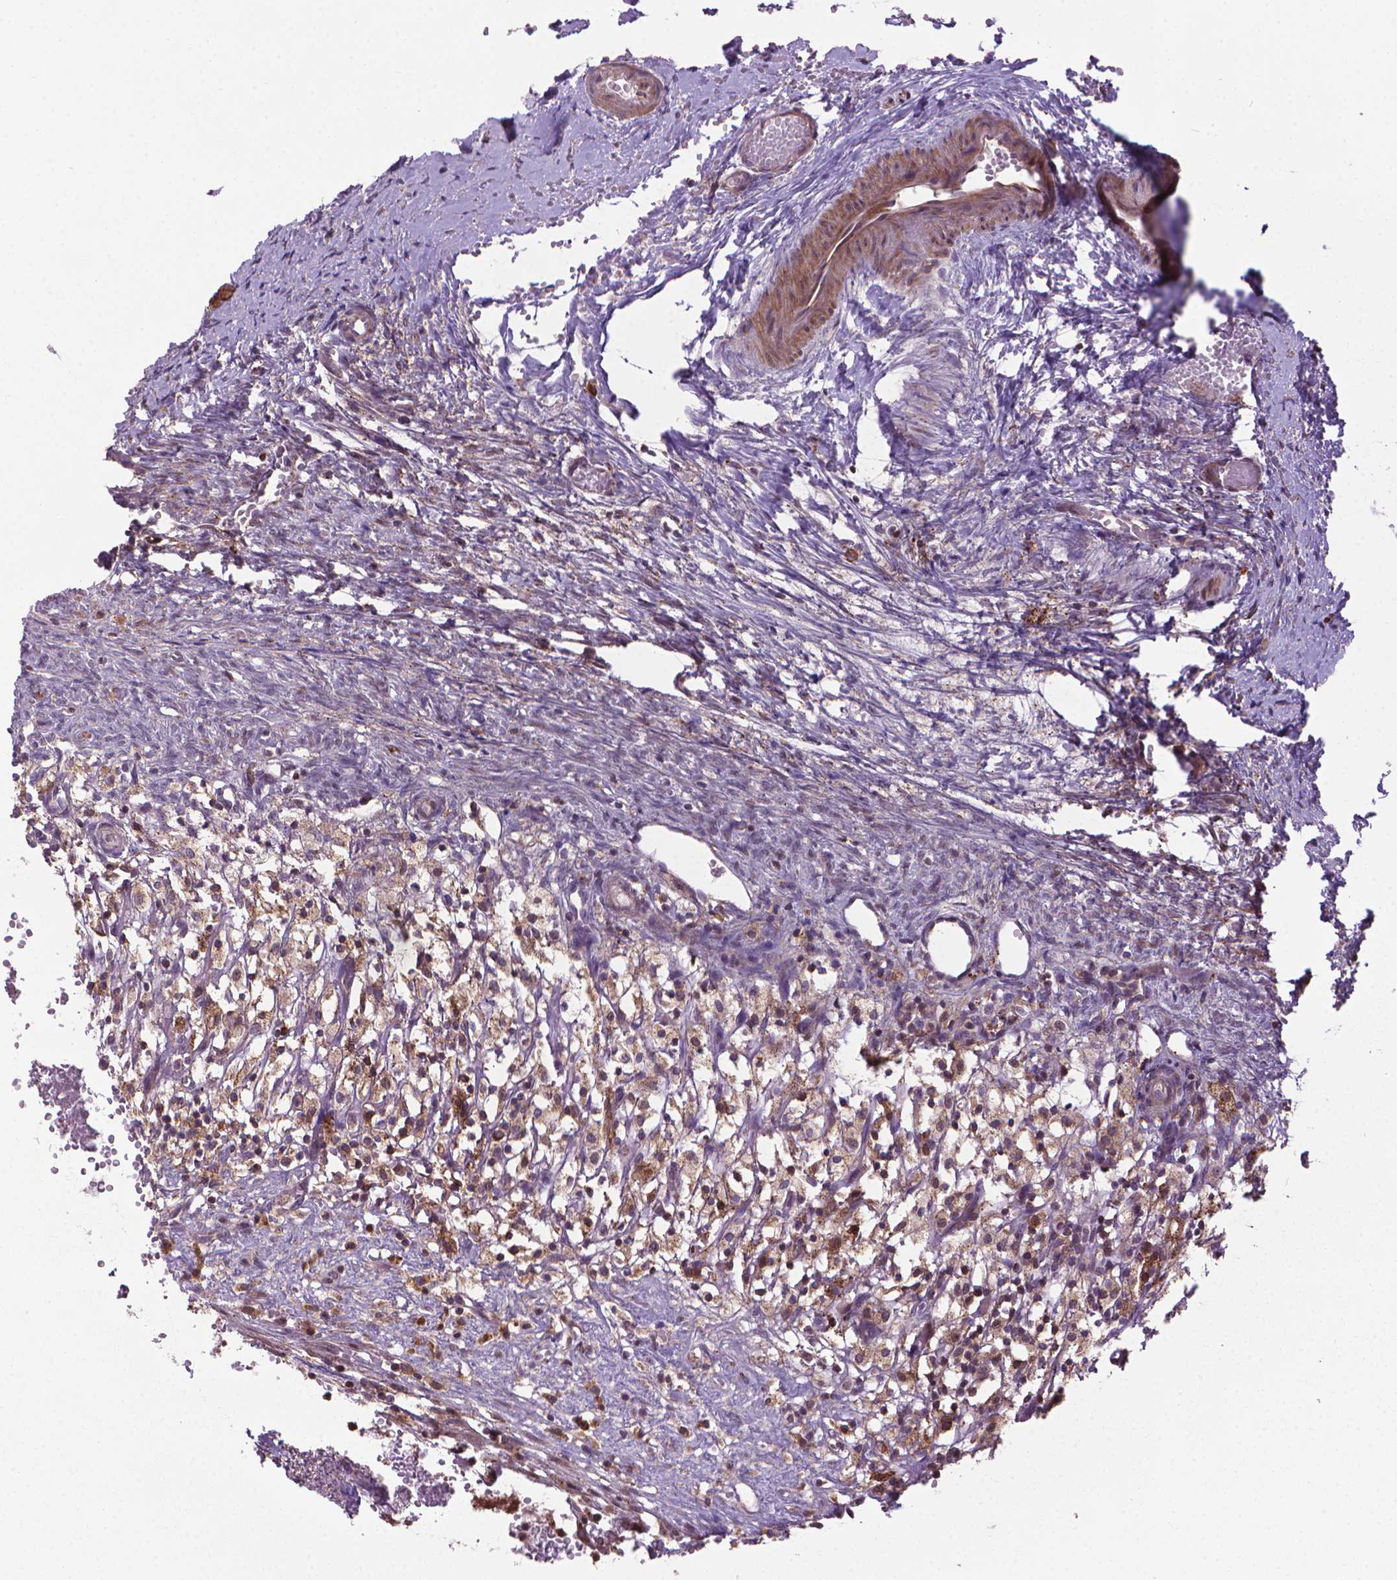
{"staining": {"intensity": "moderate", "quantity": ">75%", "location": "cytoplasmic/membranous"}, "tissue": "ovary", "cell_type": "Follicle cells", "image_type": "normal", "snomed": [{"axis": "morphology", "description": "Normal tissue, NOS"}, {"axis": "topography", "description": "Ovary"}], "caption": "Immunohistochemical staining of normal ovary shows medium levels of moderate cytoplasmic/membranous positivity in approximately >75% of follicle cells.", "gene": "MYH14", "patient": {"sex": "female", "age": 46}}